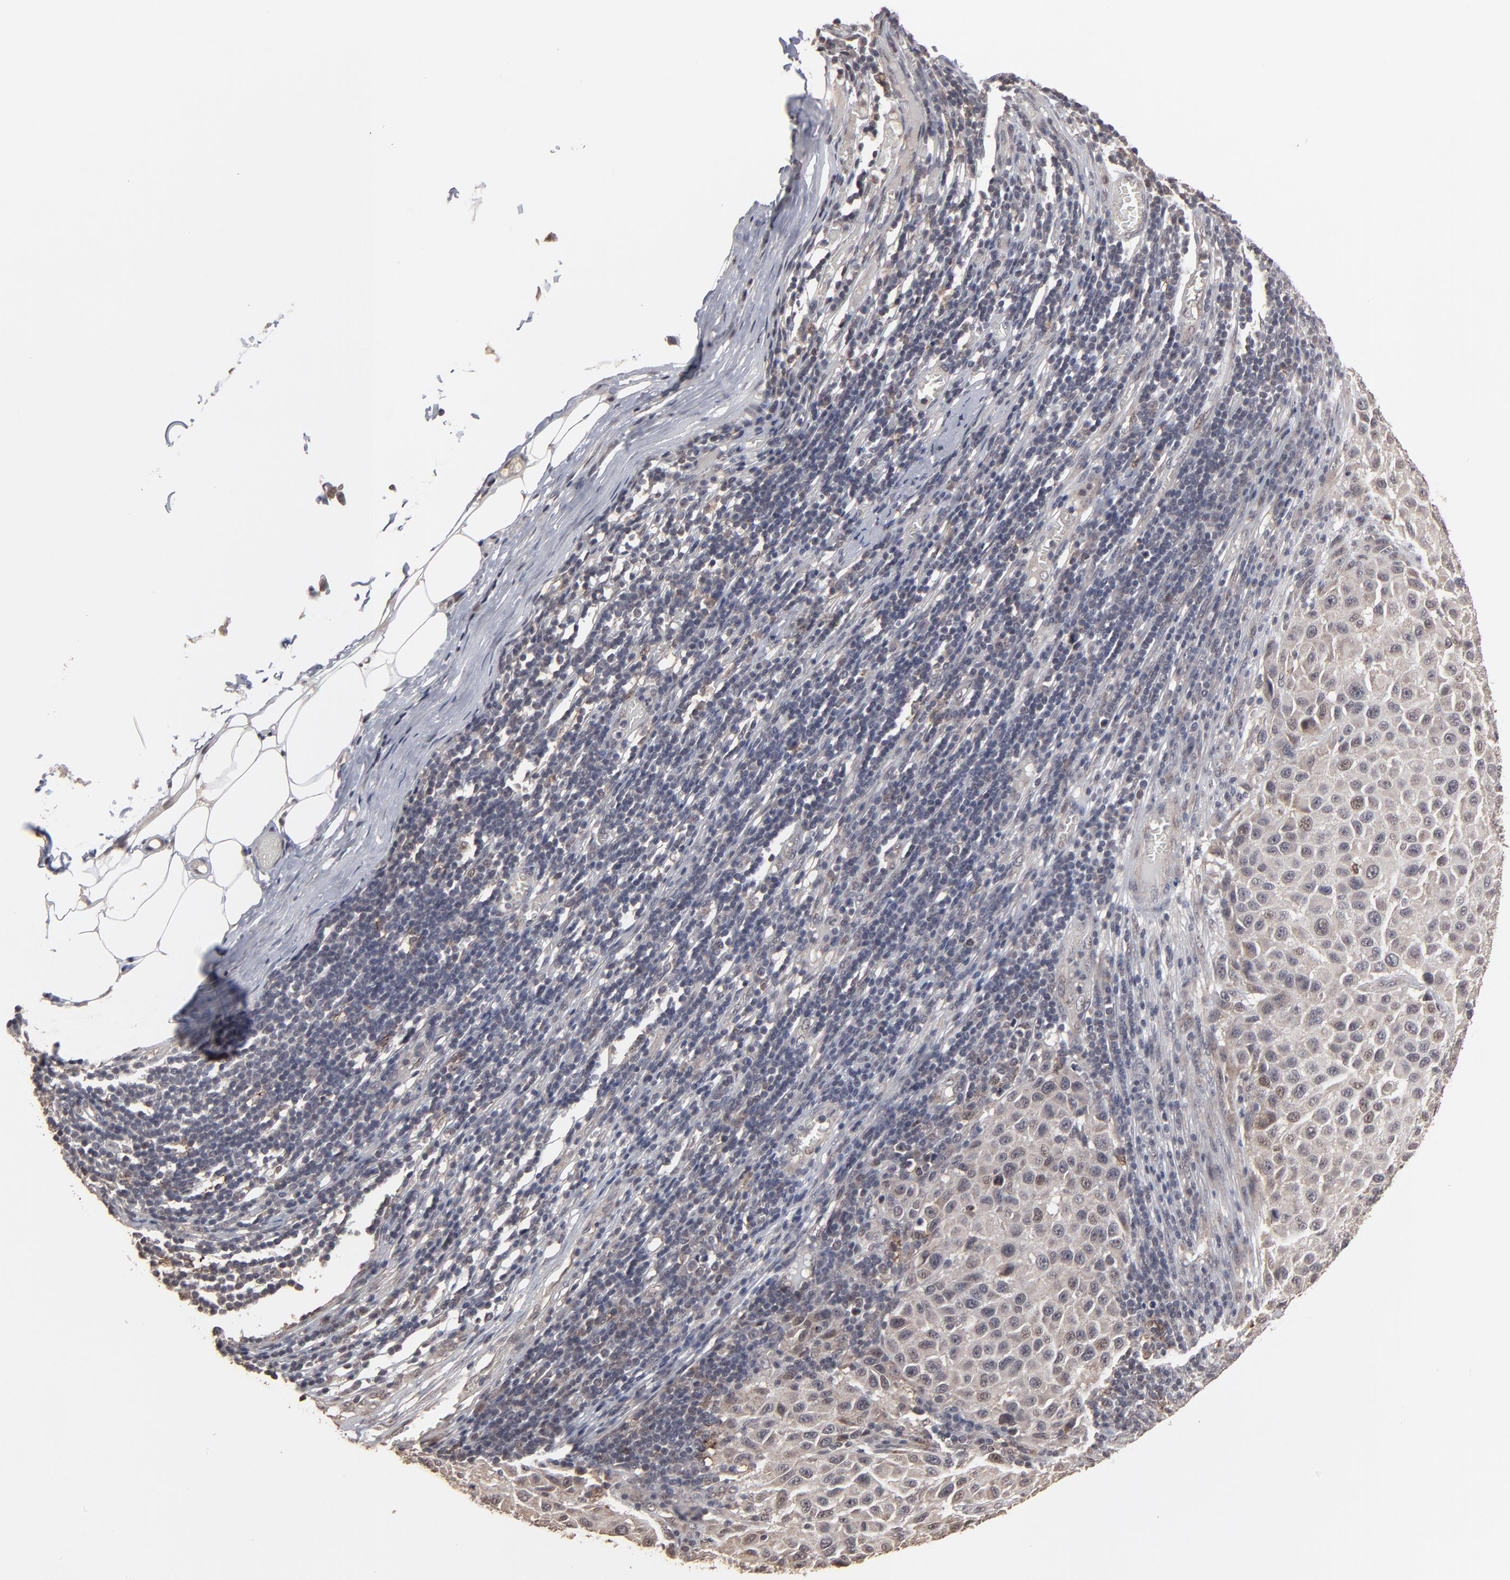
{"staining": {"intensity": "weak", "quantity": ">75%", "location": "cytoplasmic/membranous,nuclear"}, "tissue": "melanoma", "cell_type": "Tumor cells", "image_type": "cancer", "snomed": [{"axis": "morphology", "description": "Malignant melanoma, Metastatic site"}, {"axis": "topography", "description": "Lymph node"}], "caption": "IHC of melanoma exhibits low levels of weak cytoplasmic/membranous and nuclear positivity in approximately >75% of tumor cells.", "gene": "SLC22A17", "patient": {"sex": "male", "age": 61}}